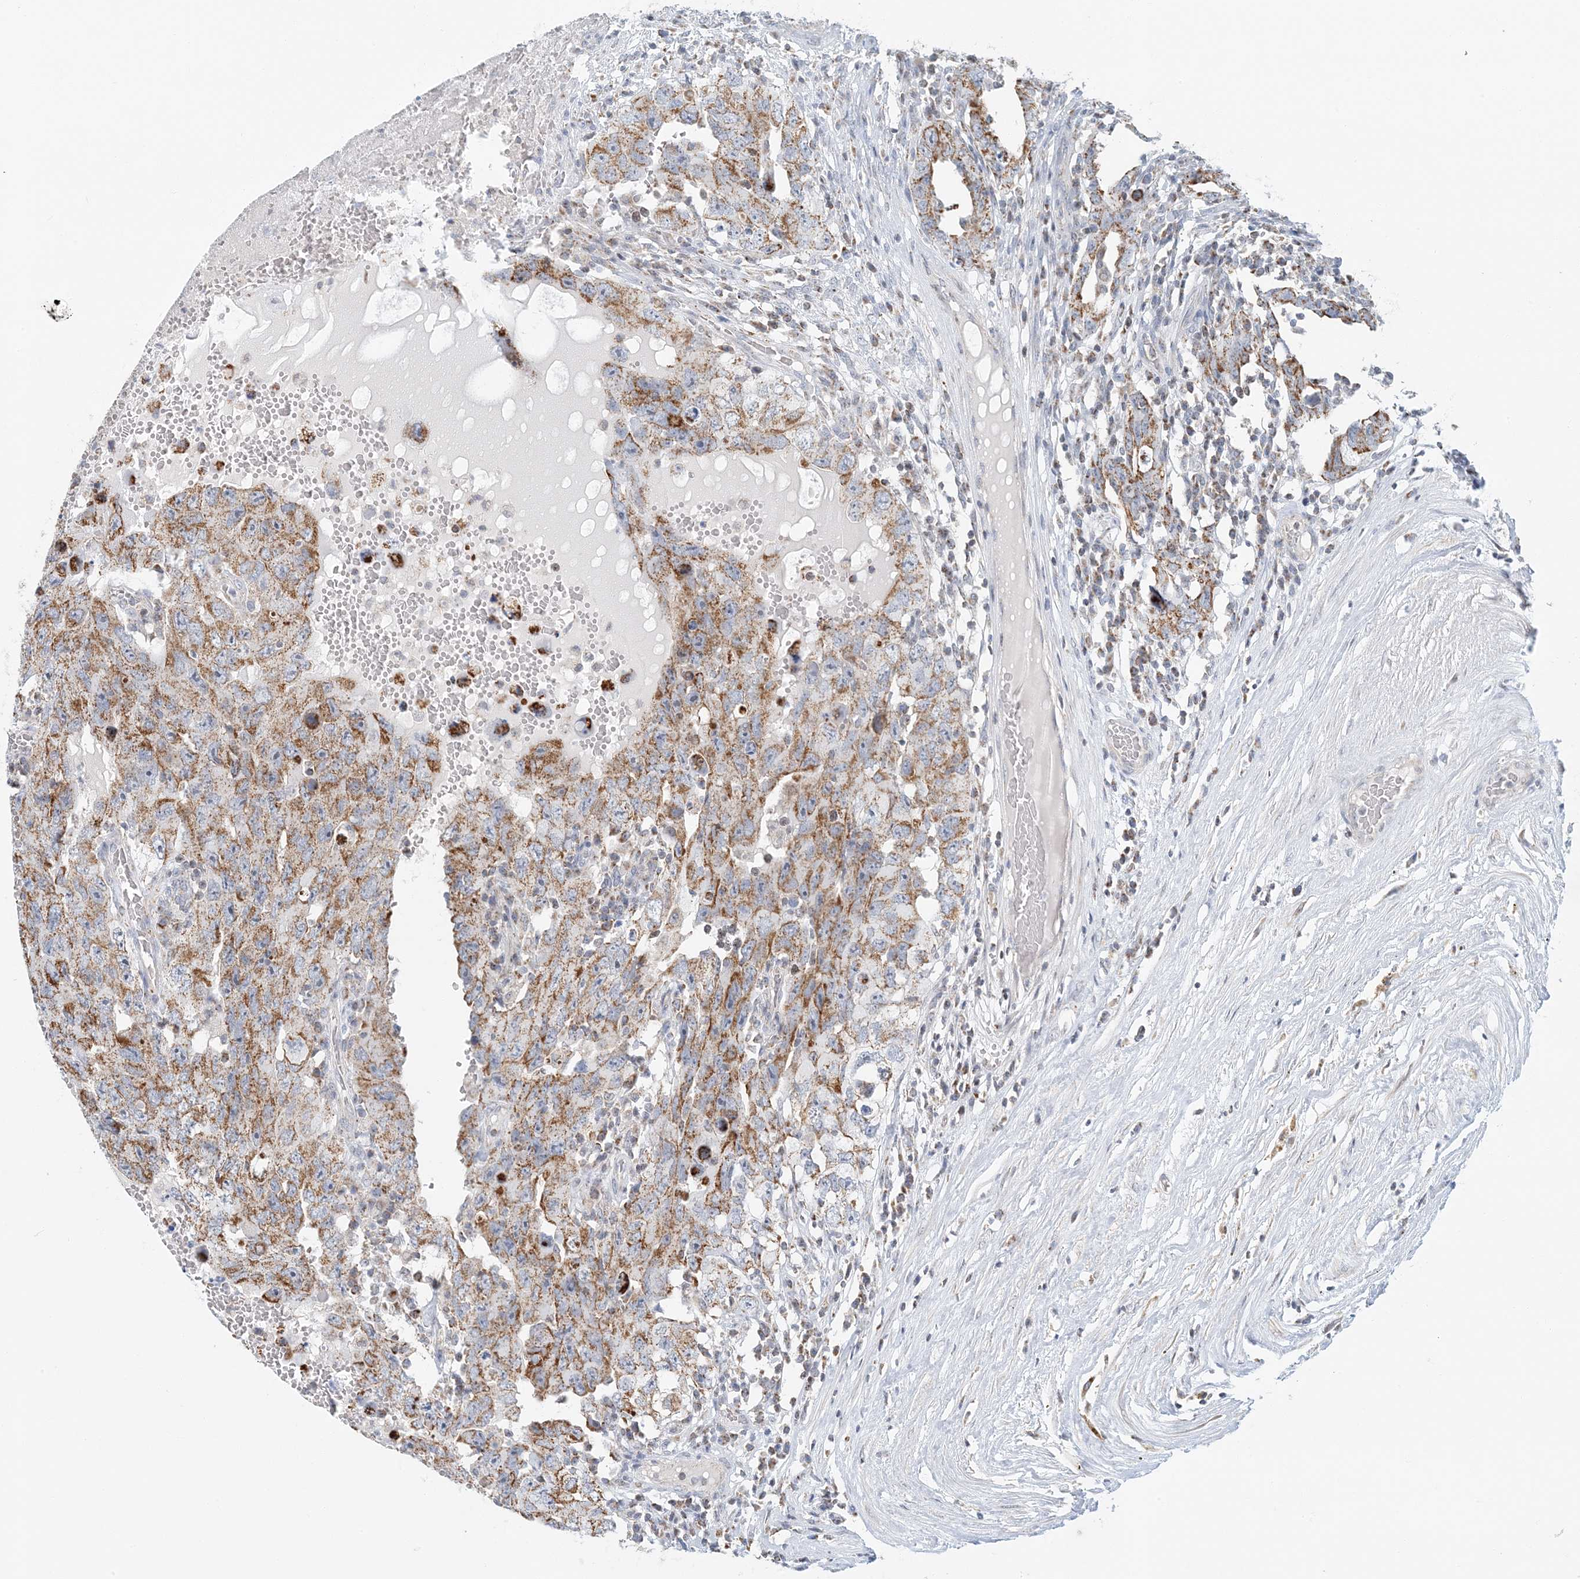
{"staining": {"intensity": "moderate", "quantity": ">75%", "location": "cytoplasmic/membranous"}, "tissue": "testis cancer", "cell_type": "Tumor cells", "image_type": "cancer", "snomed": [{"axis": "morphology", "description": "Carcinoma, Embryonal, NOS"}, {"axis": "topography", "description": "Testis"}], "caption": "This micrograph exhibits immunohistochemistry (IHC) staining of testis embryonal carcinoma, with medium moderate cytoplasmic/membranous staining in approximately >75% of tumor cells.", "gene": "BDH1", "patient": {"sex": "male", "age": 26}}